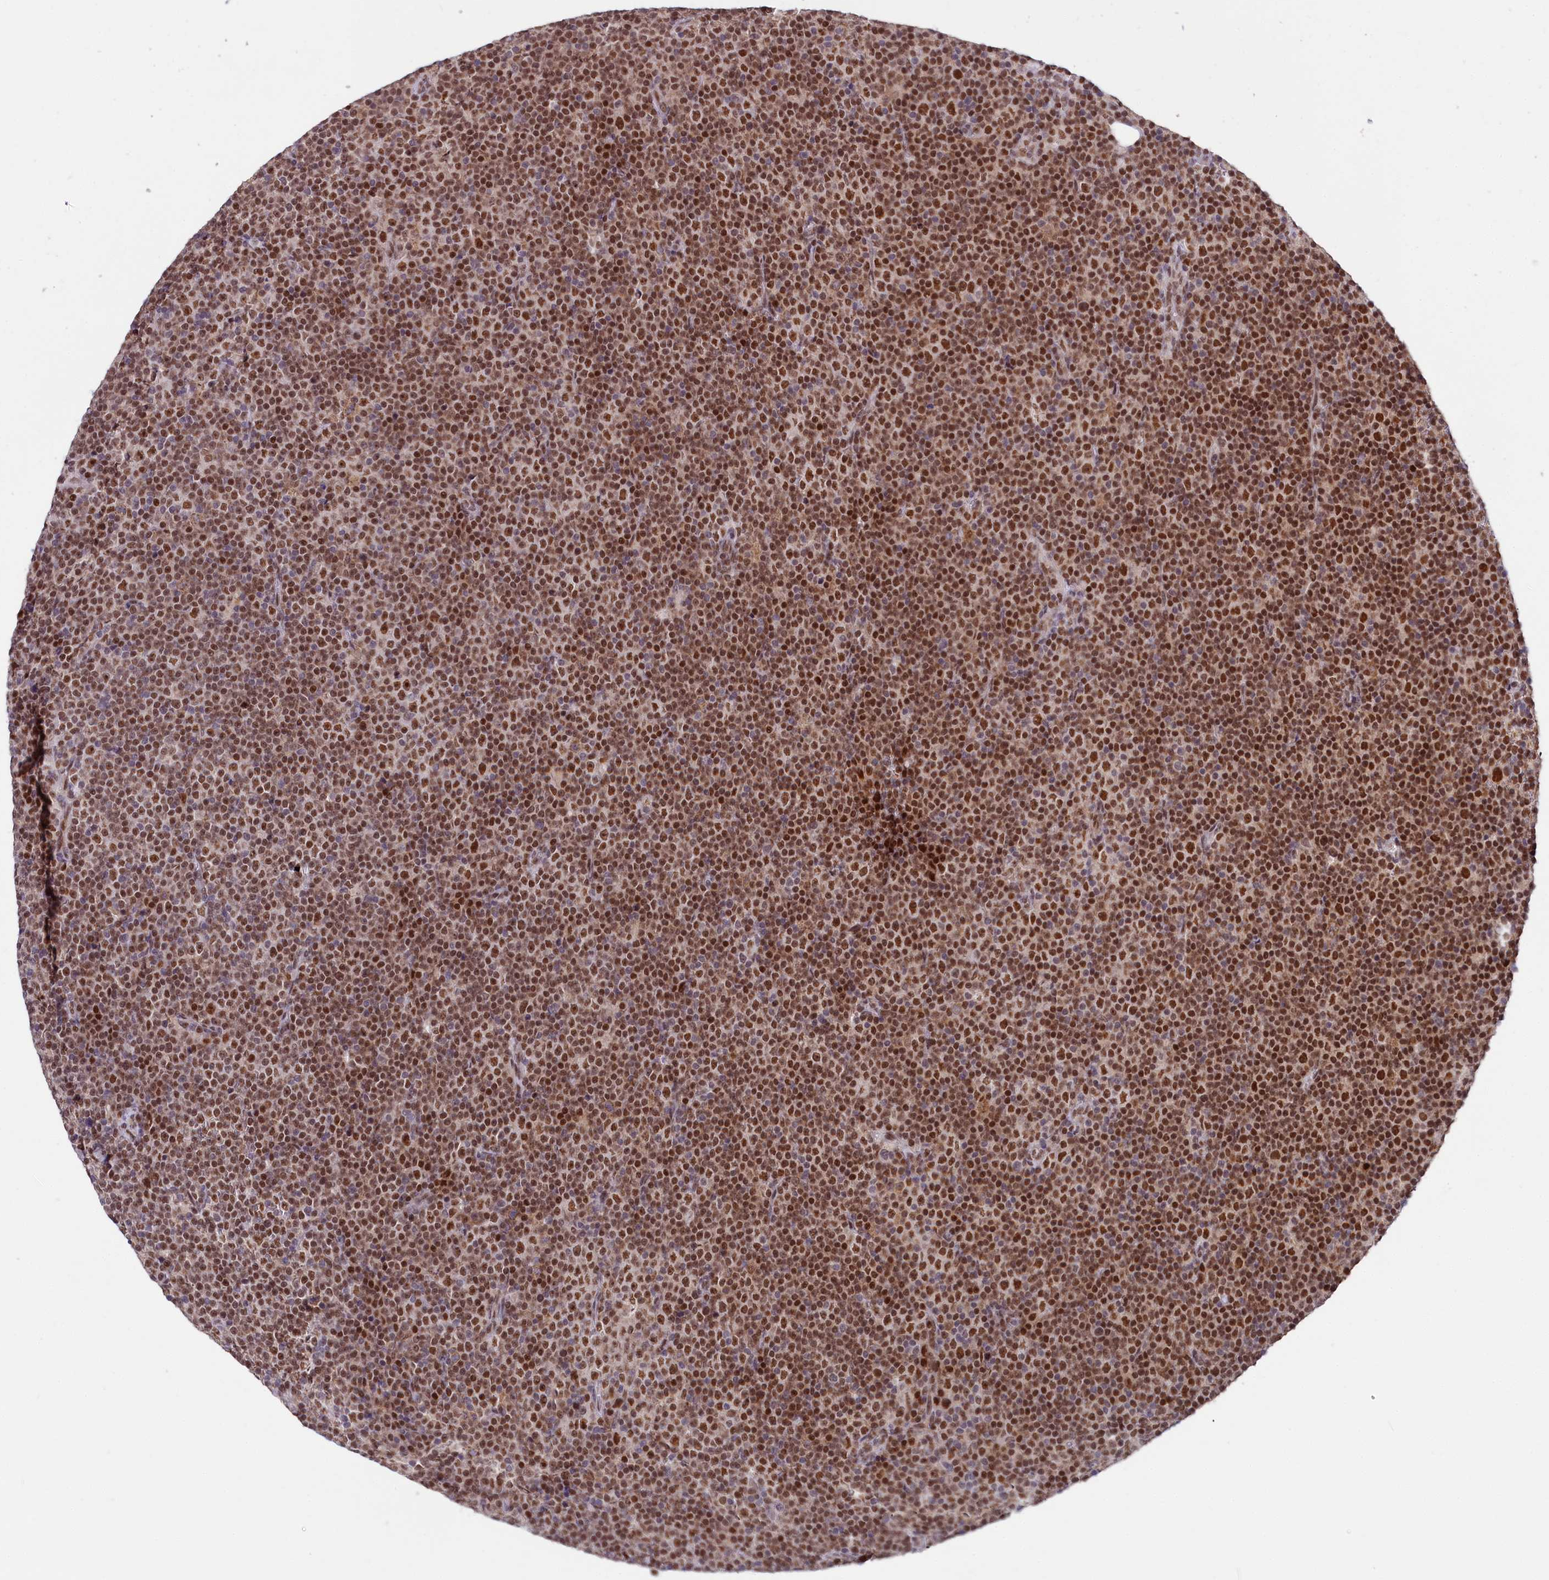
{"staining": {"intensity": "moderate", "quantity": ">75%", "location": "nuclear"}, "tissue": "lymphoma", "cell_type": "Tumor cells", "image_type": "cancer", "snomed": [{"axis": "morphology", "description": "Malignant lymphoma, non-Hodgkin's type, Low grade"}, {"axis": "topography", "description": "Lymph node"}], "caption": "Lymphoma stained for a protein demonstrates moderate nuclear positivity in tumor cells. (DAB (3,3'-diaminobenzidine) IHC, brown staining for protein, blue staining for nuclei).", "gene": "SCAF11", "patient": {"sex": "female", "age": 67}}